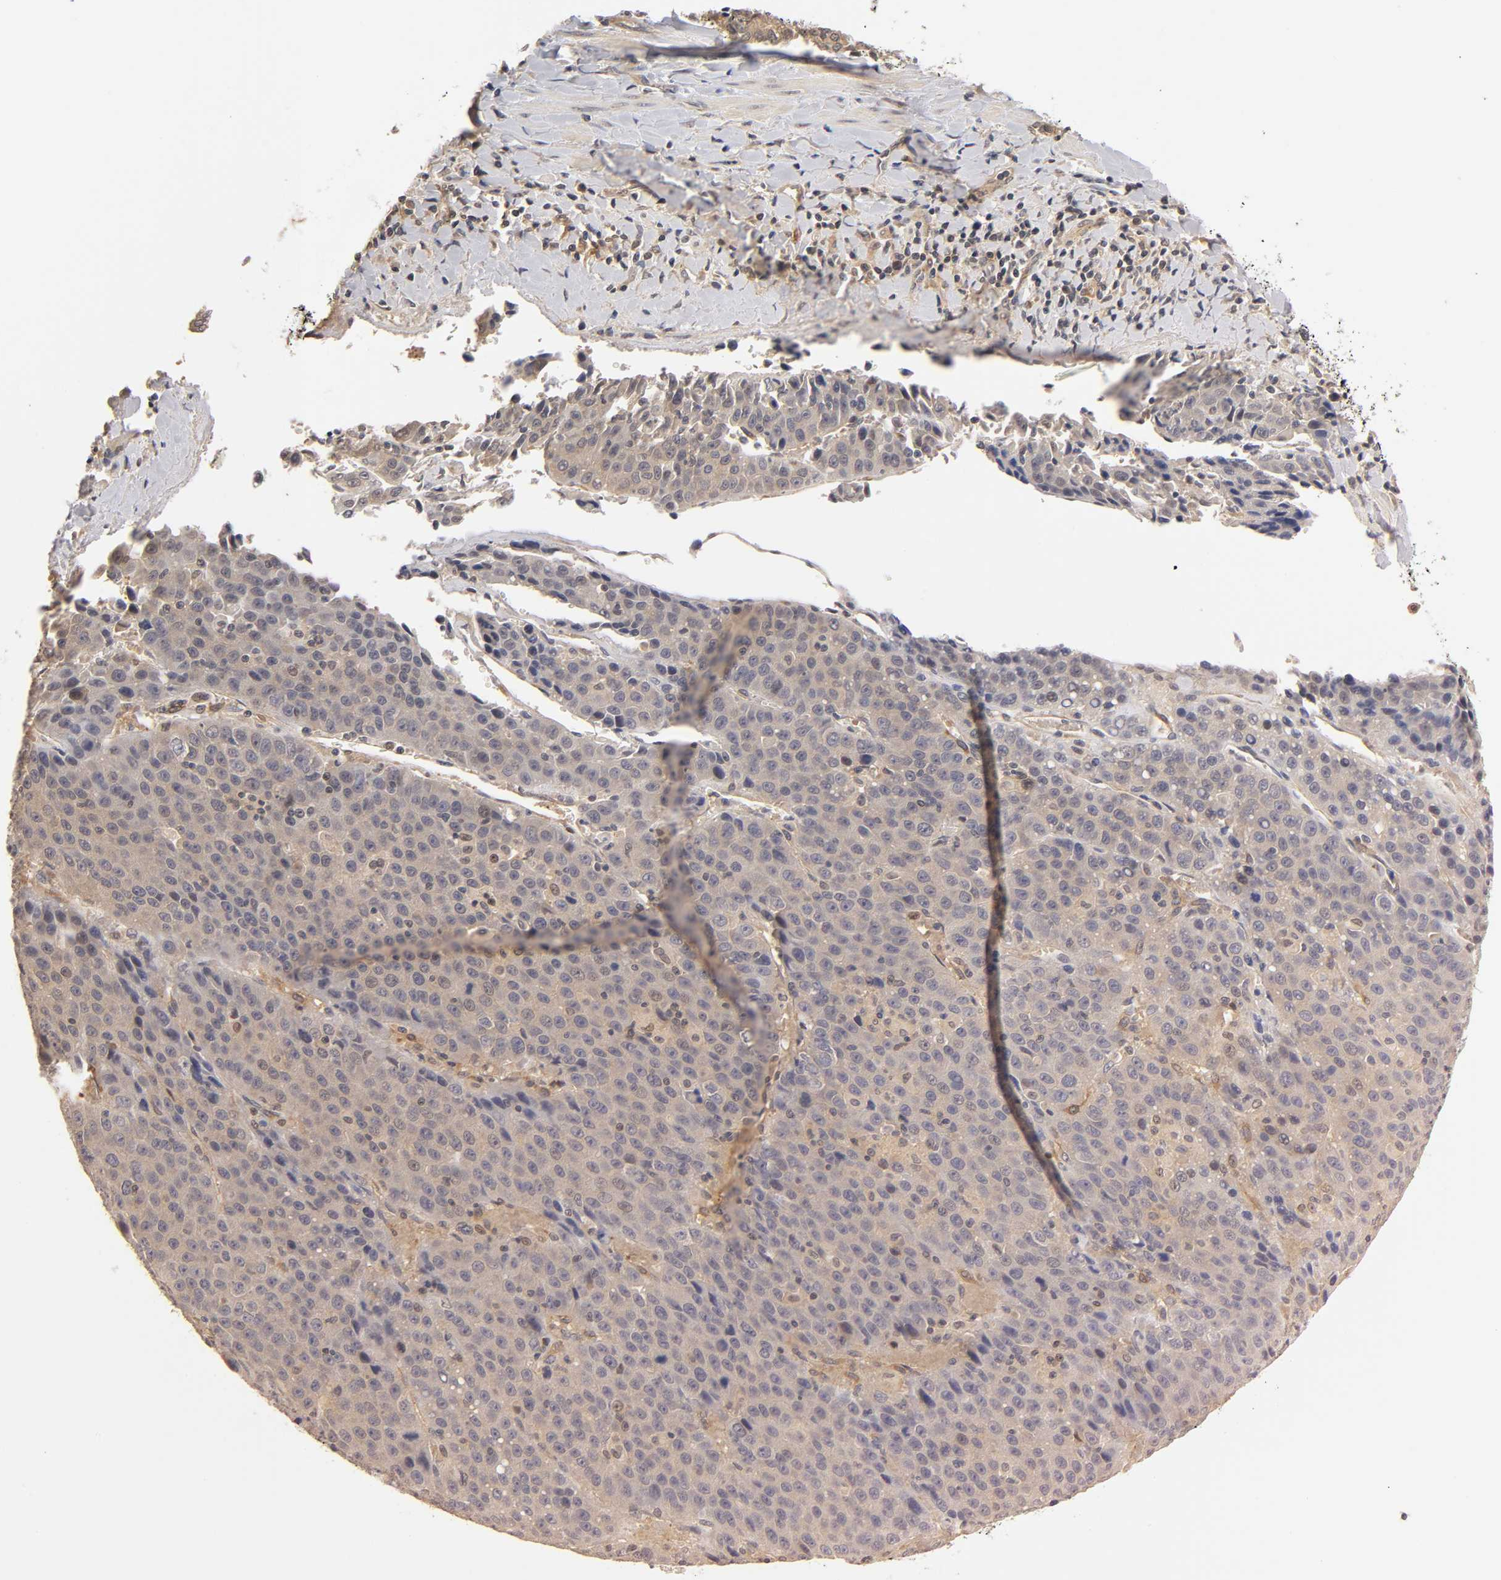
{"staining": {"intensity": "weak", "quantity": "<25%", "location": "cytoplasmic/membranous"}, "tissue": "liver cancer", "cell_type": "Tumor cells", "image_type": "cancer", "snomed": [{"axis": "morphology", "description": "Carcinoma, Hepatocellular, NOS"}, {"axis": "topography", "description": "Liver"}], "caption": "A micrograph of liver hepatocellular carcinoma stained for a protein displays no brown staining in tumor cells. (DAB immunohistochemistry, high magnification).", "gene": "PDE5A", "patient": {"sex": "female", "age": 53}}